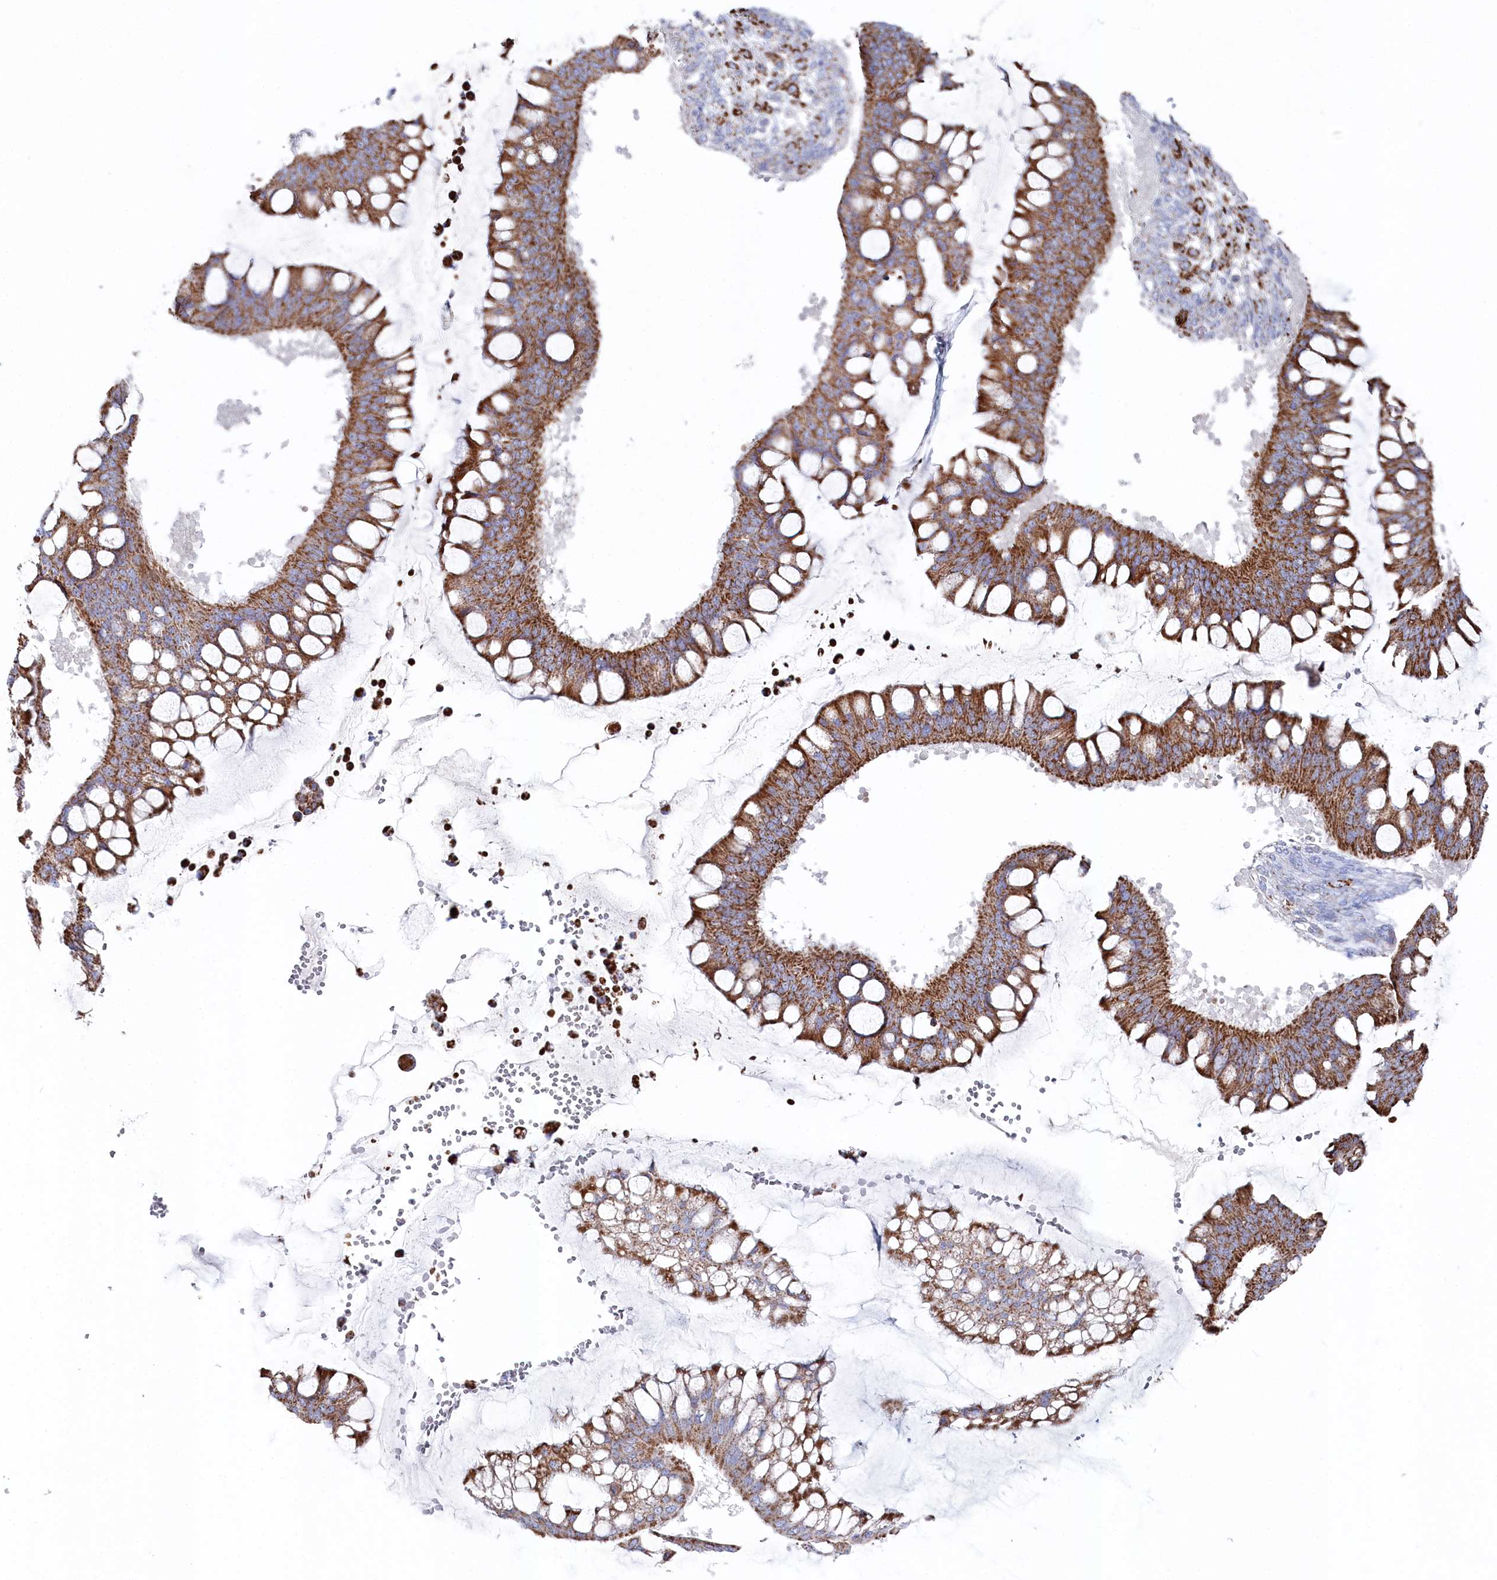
{"staining": {"intensity": "moderate", "quantity": ">75%", "location": "cytoplasmic/membranous"}, "tissue": "ovarian cancer", "cell_type": "Tumor cells", "image_type": "cancer", "snomed": [{"axis": "morphology", "description": "Cystadenocarcinoma, mucinous, NOS"}, {"axis": "topography", "description": "Ovary"}], "caption": "Immunohistochemical staining of ovarian cancer (mucinous cystadenocarcinoma) reveals moderate cytoplasmic/membranous protein expression in approximately >75% of tumor cells. The staining was performed using DAB to visualize the protein expression in brown, while the nuclei were stained in blue with hematoxylin (Magnification: 20x).", "gene": "GLS2", "patient": {"sex": "female", "age": 73}}